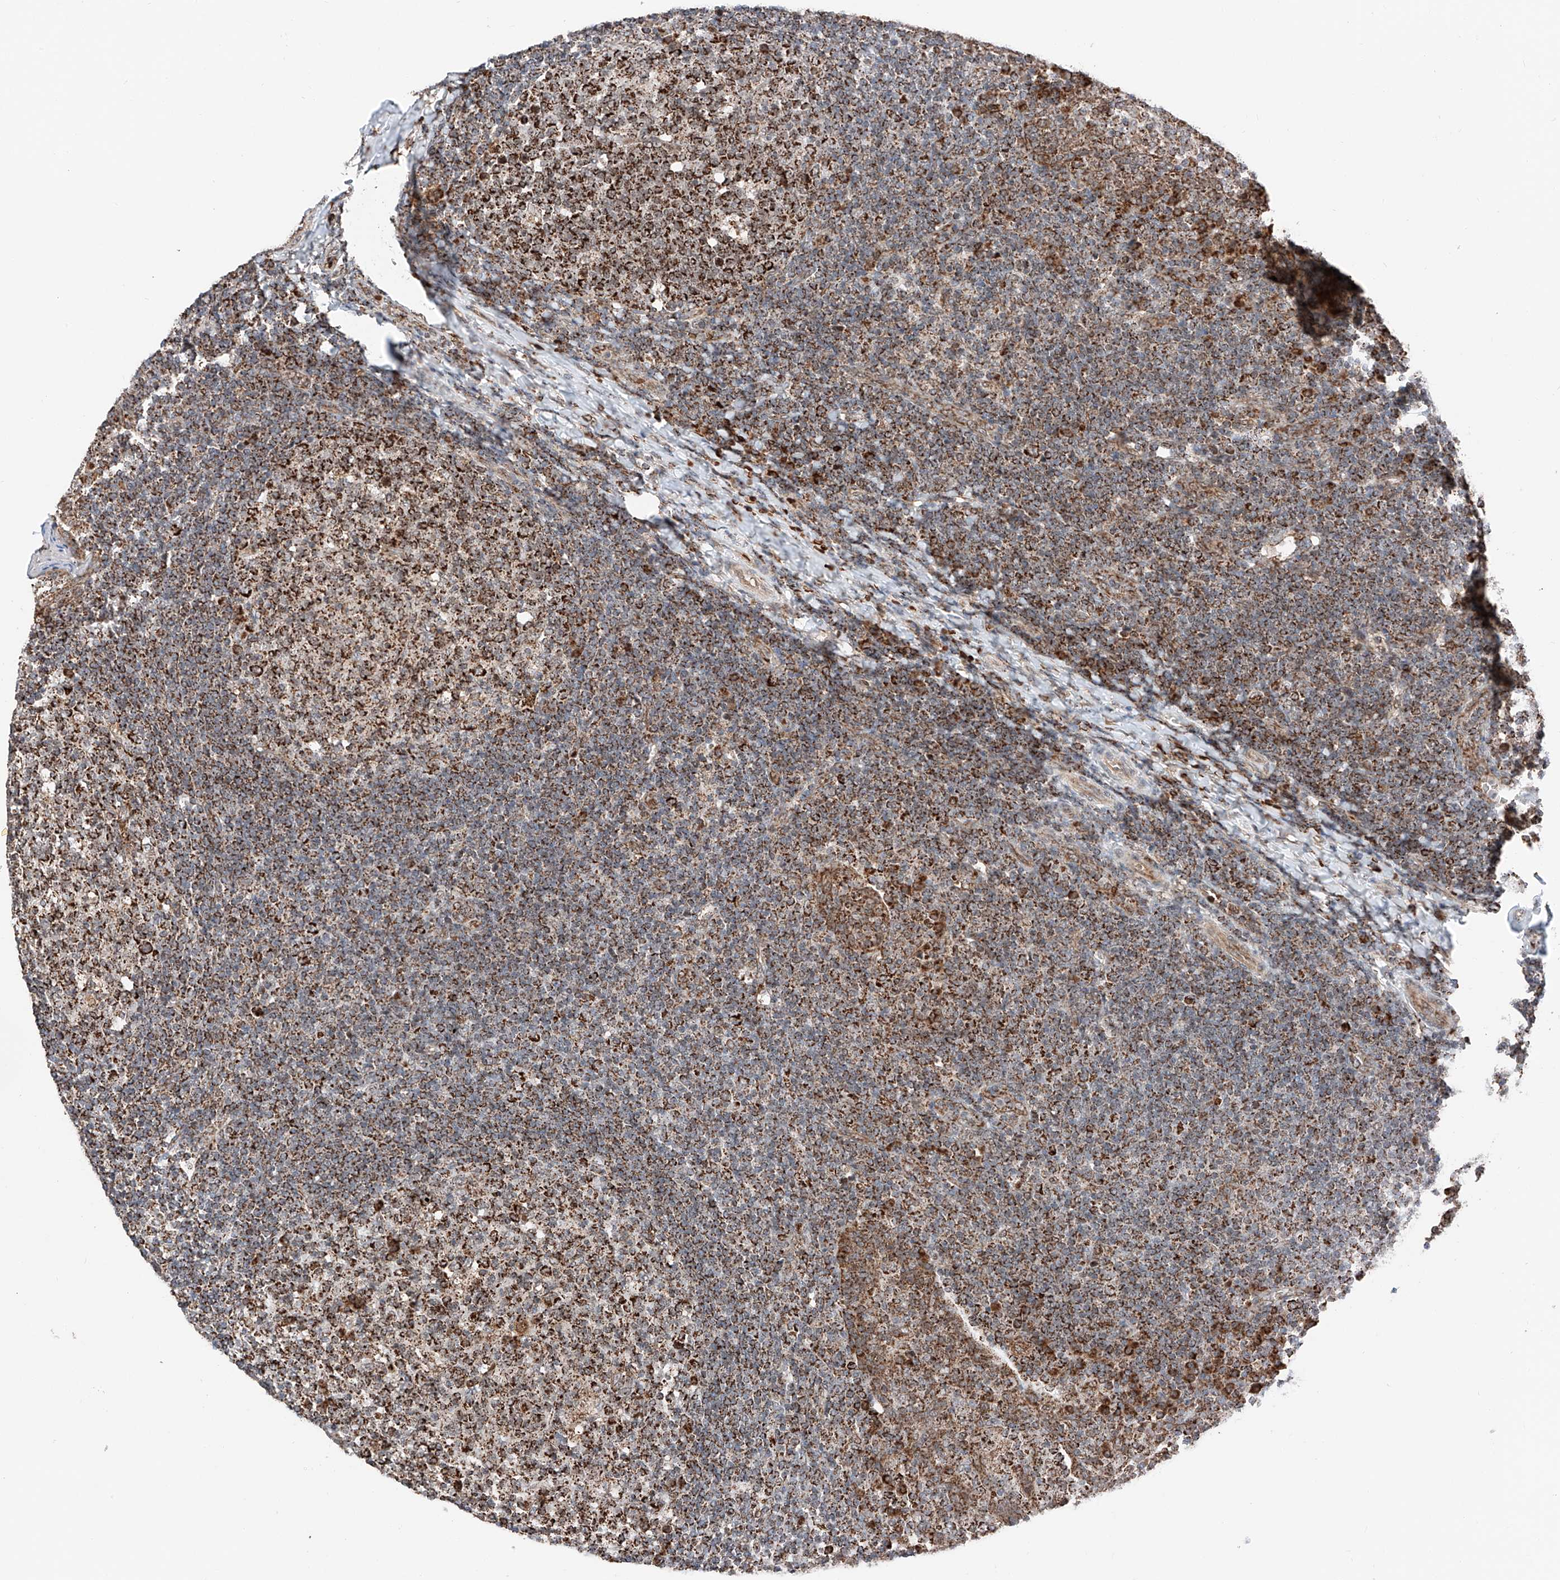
{"staining": {"intensity": "strong", "quantity": ">75%", "location": "cytoplasmic/membranous"}, "tissue": "tonsil", "cell_type": "Germinal center cells", "image_type": "normal", "snomed": [{"axis": "morphology", "description": "Normal tissue, NOS"}, {"axis": "topography", "description": "Tonsil"}], "caption": "Brown immunohistochemical staining in benign human tonsil demonstrates strong cytoplasmic/membranous expression in approximately >75% of germinal center cells. (IHC, brightfield microscopy, high magnification).", "gene": "ZSCAN29", "patient": {"sex": "female", "age": 19}}